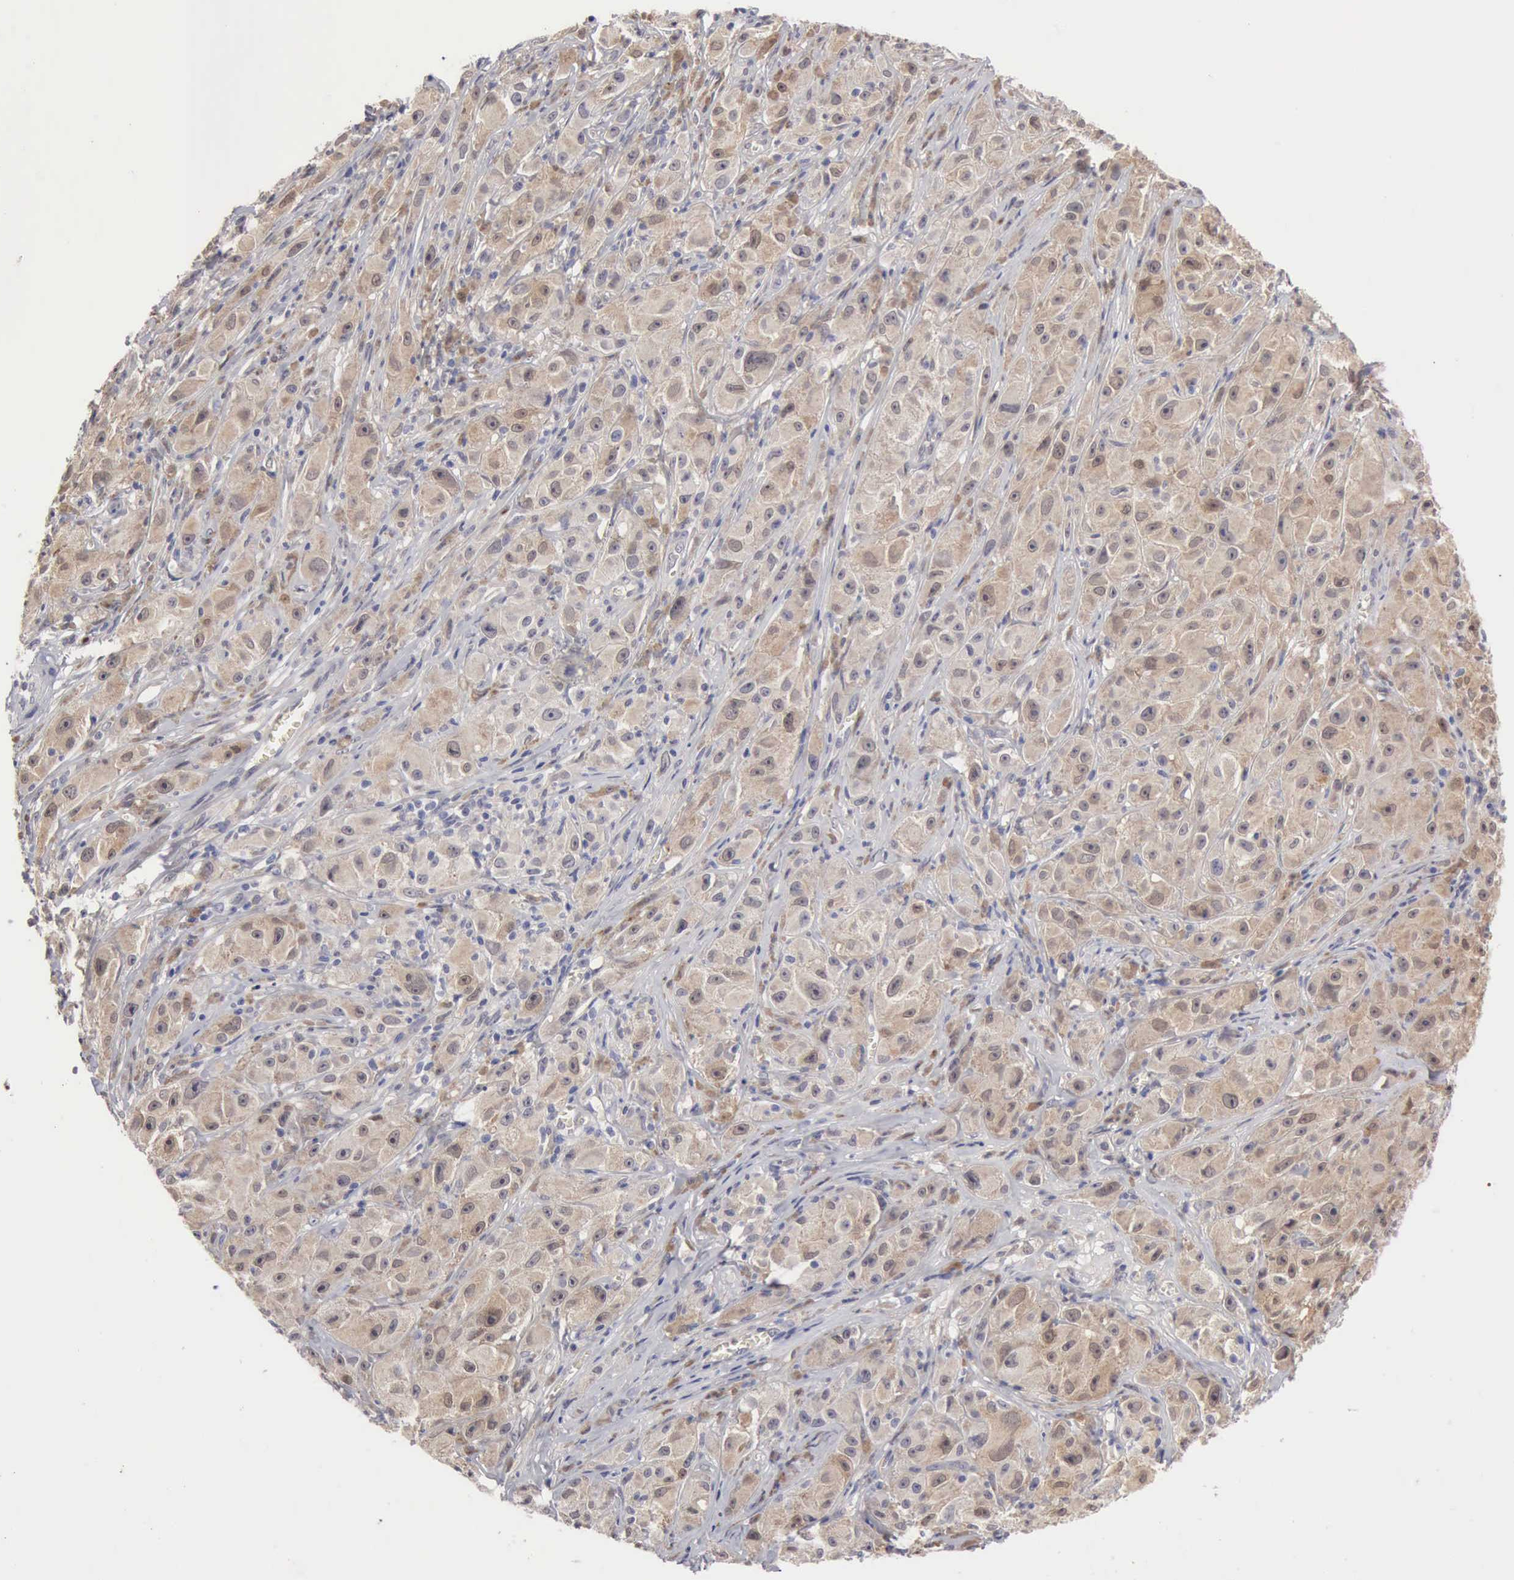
{"staining": {"intensity": "weak", "quantity": ">75%", "location": "cytoplasmic/membranous"}, "tissue": "melanoma", "cell_type": "Tumor cells", "image_type": "cancer", "snomed": [{"axis": "morphology", "description": "Malignant melanoma, NOS"}, {"axis": "topography", "description": "Skin"}], "caption": "Tumor cells display low levels of weak cytoplasmic/membranous expression in approximately >75% of cells in melanoma. The protein is stained brown, and the nuclei are stained in blue (DAB (3,3'-diaminobenzidine) IHC with brightfield microscopy, high magnification).", "gene": "PTGR2", "patient": {"sex": "male", "age": 56}}